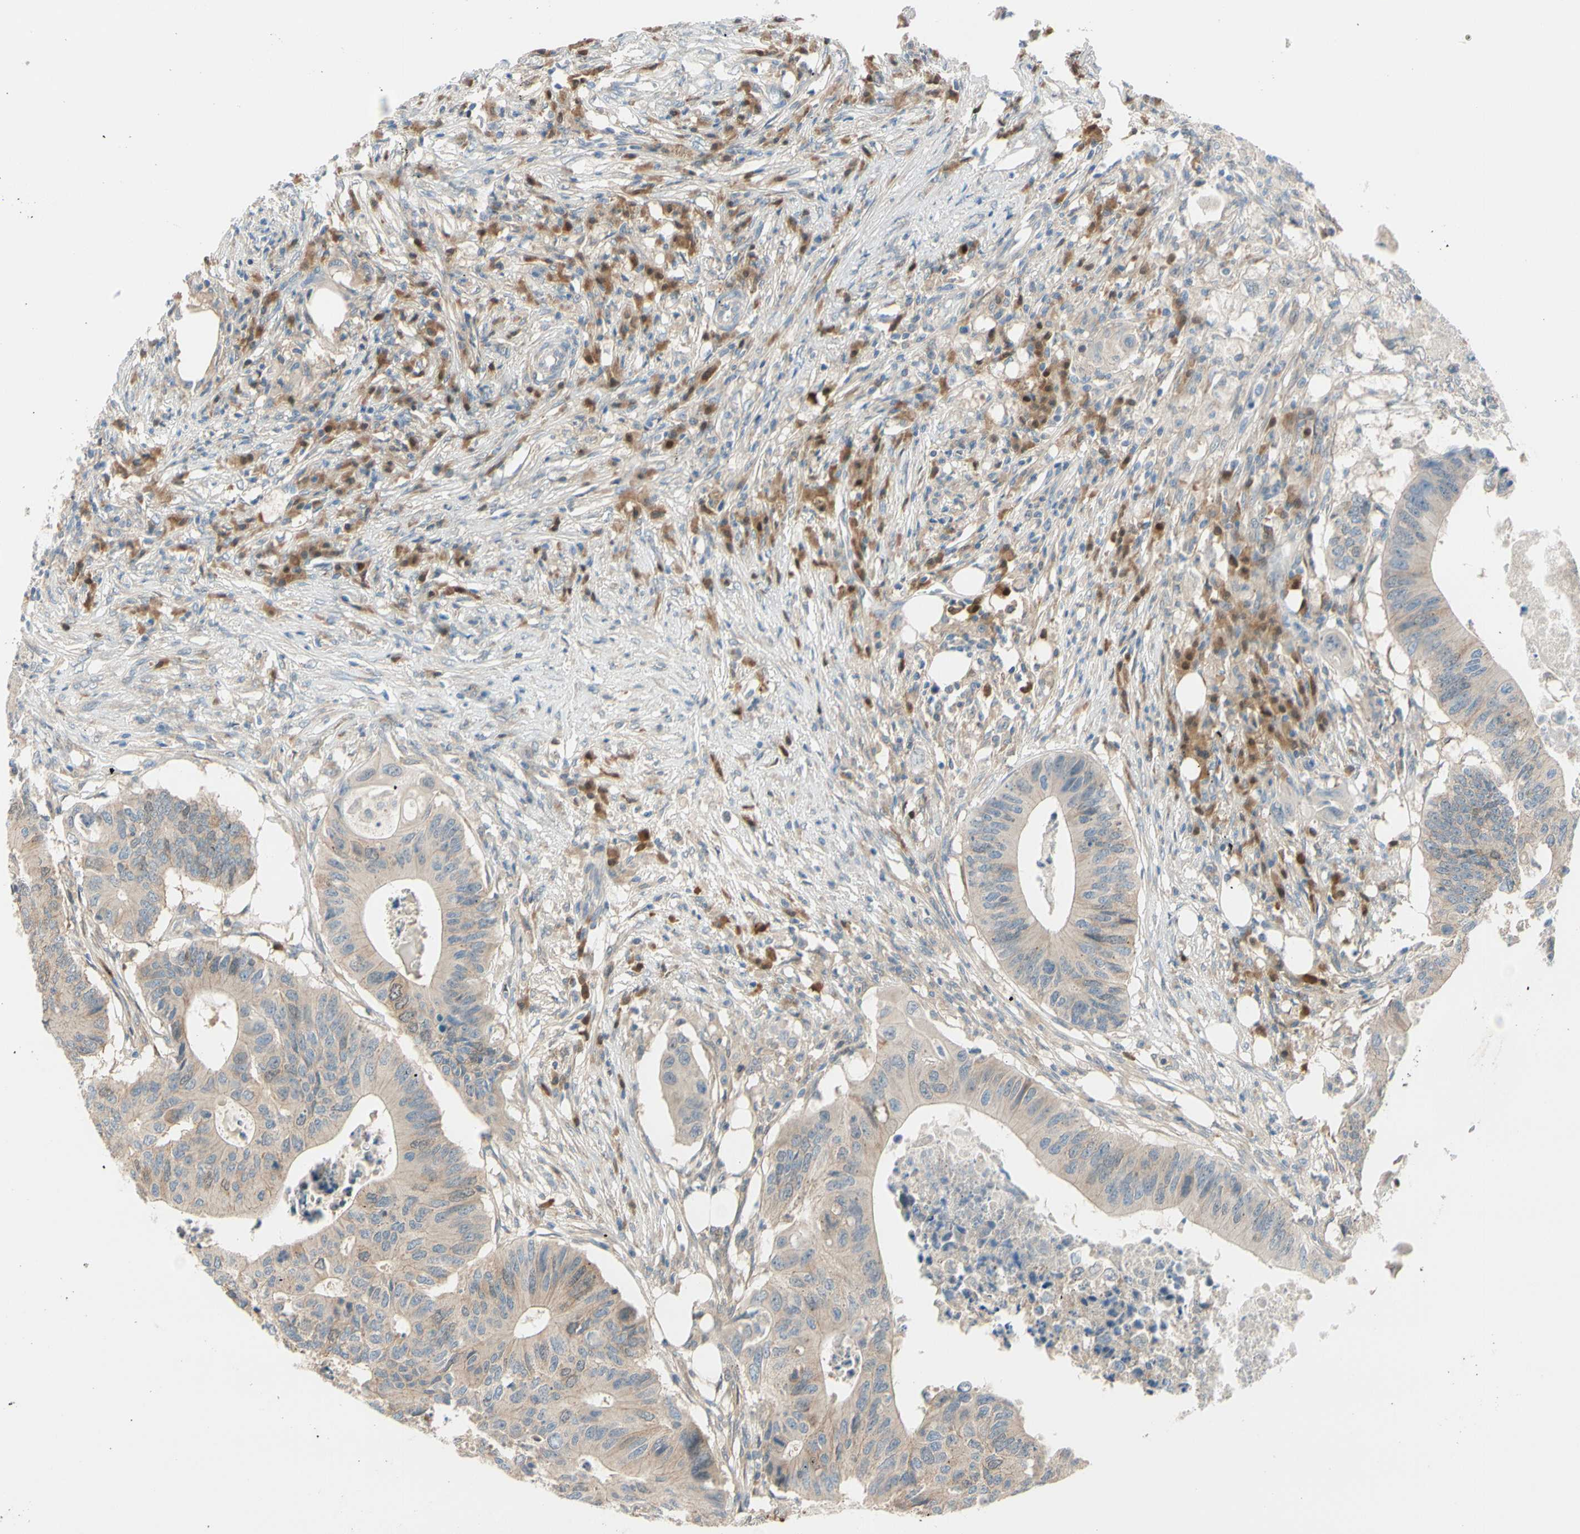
{"staining": {"intensity": "weak", "quantity": ">75%", "location": "cytoplasmic/membranous"}, "tissue": "colorectal cancer", "cell_type": "Tumor cells", "image_type": "cancer", "snomed": [{"axis": "morphology", "description": "Adenocarcinoma, NOS"}, {"axis": "topography", "description": "Colon"}], "caption": "IHC of colorectal cancer reveals low levels of weak cytoplasmic/membranous staining in about >75% of tumor cells.", "gene": "PTTG1", "patient": {"sex": "male", "age": 71}}